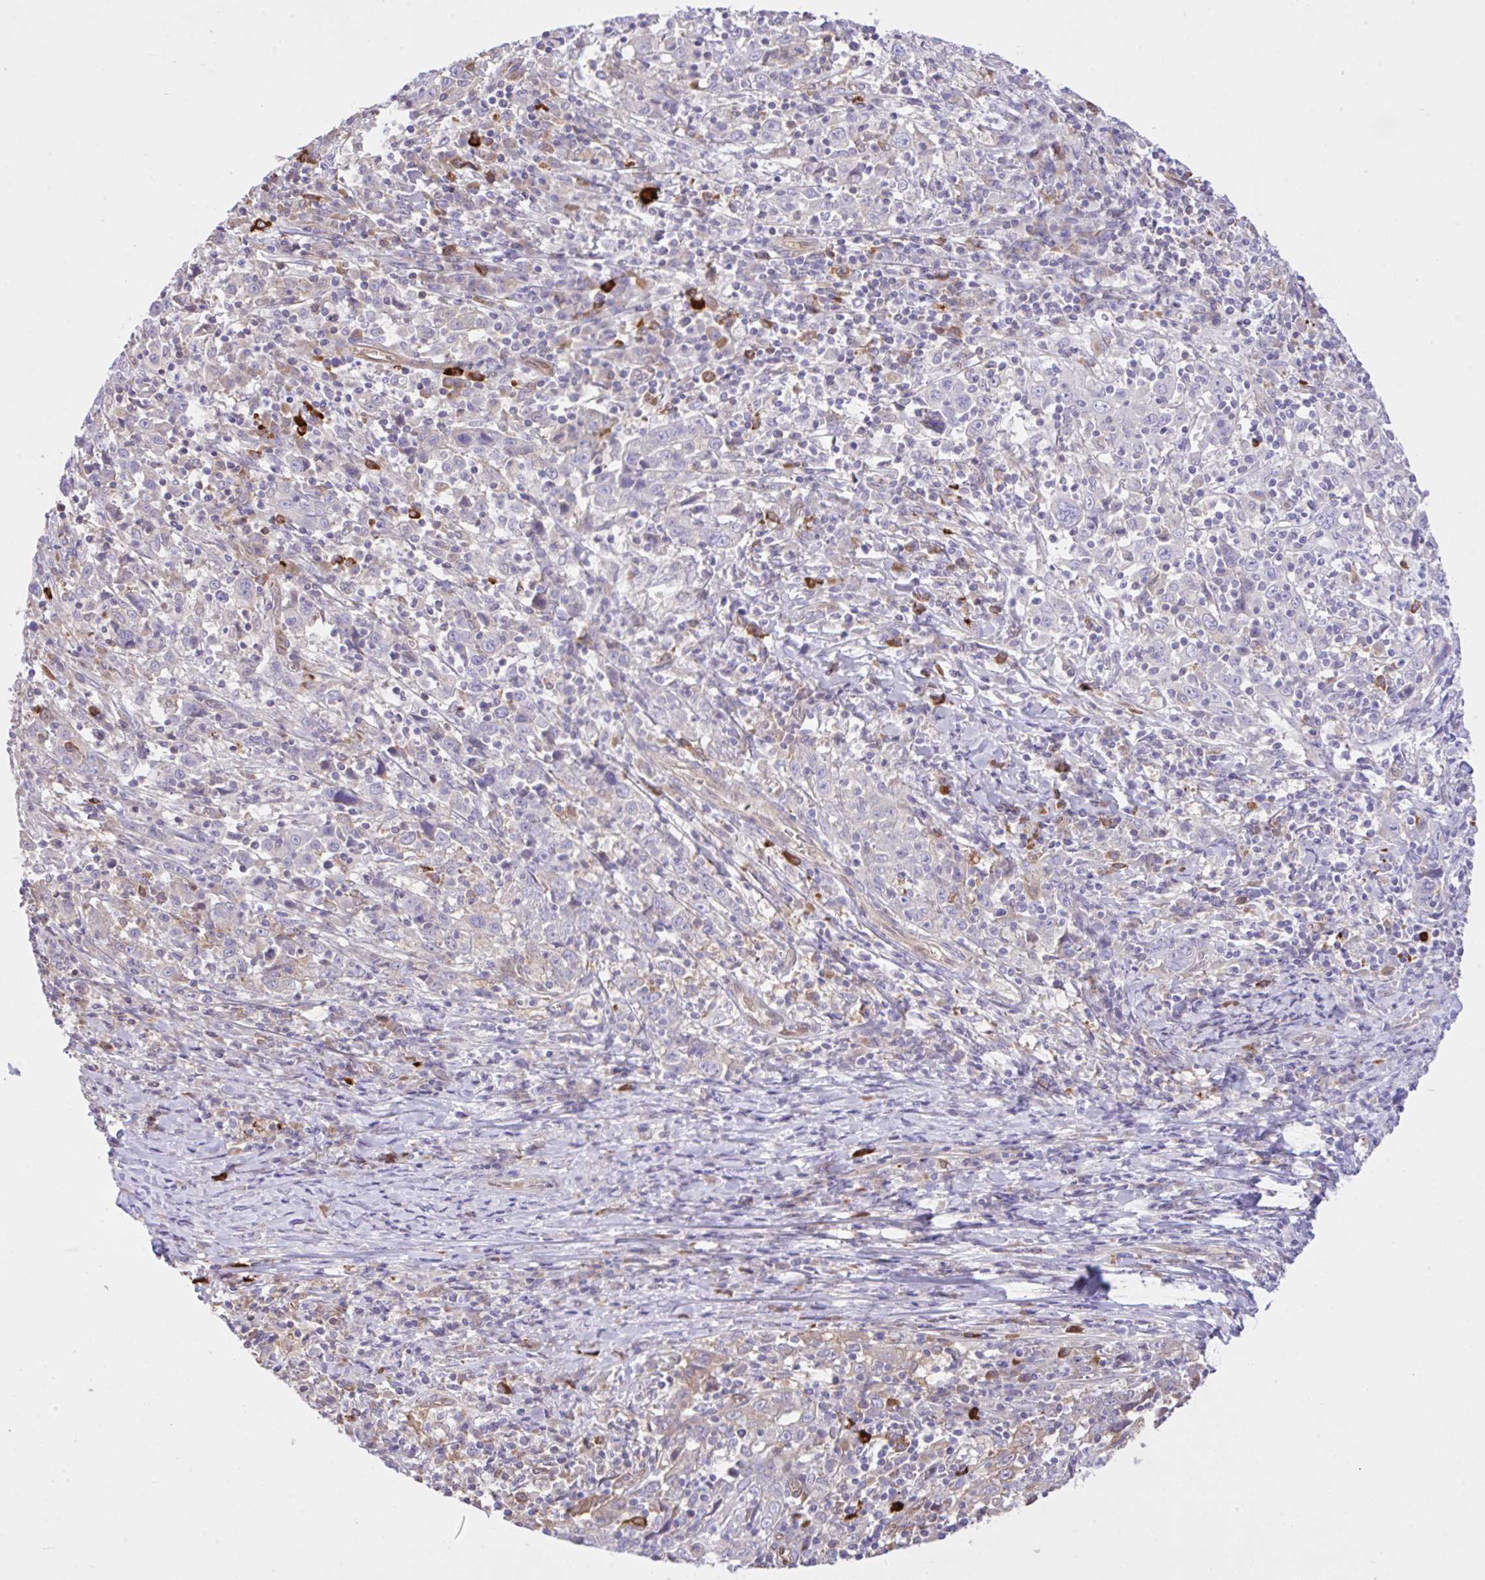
{"staining": {"intensity": "negative", "quantity": "none", "location": "none"}, "tissue": "cervical cancer", "cell_type": "Tumor cells", "image_type": "cancer", "snomed": [{"axis": "morphology", "description": "Squamous cell carcinoma, NOS"}, {"axis": "topography", "description": "Cervix"}], "caption": "Immunohistochemistry (IHC) of squamous cell carcinoma (cervical) exhibits no expression in tumor cells.", "gene": "EEF1A2", "patient": {"sex": "female", "age": 46}}